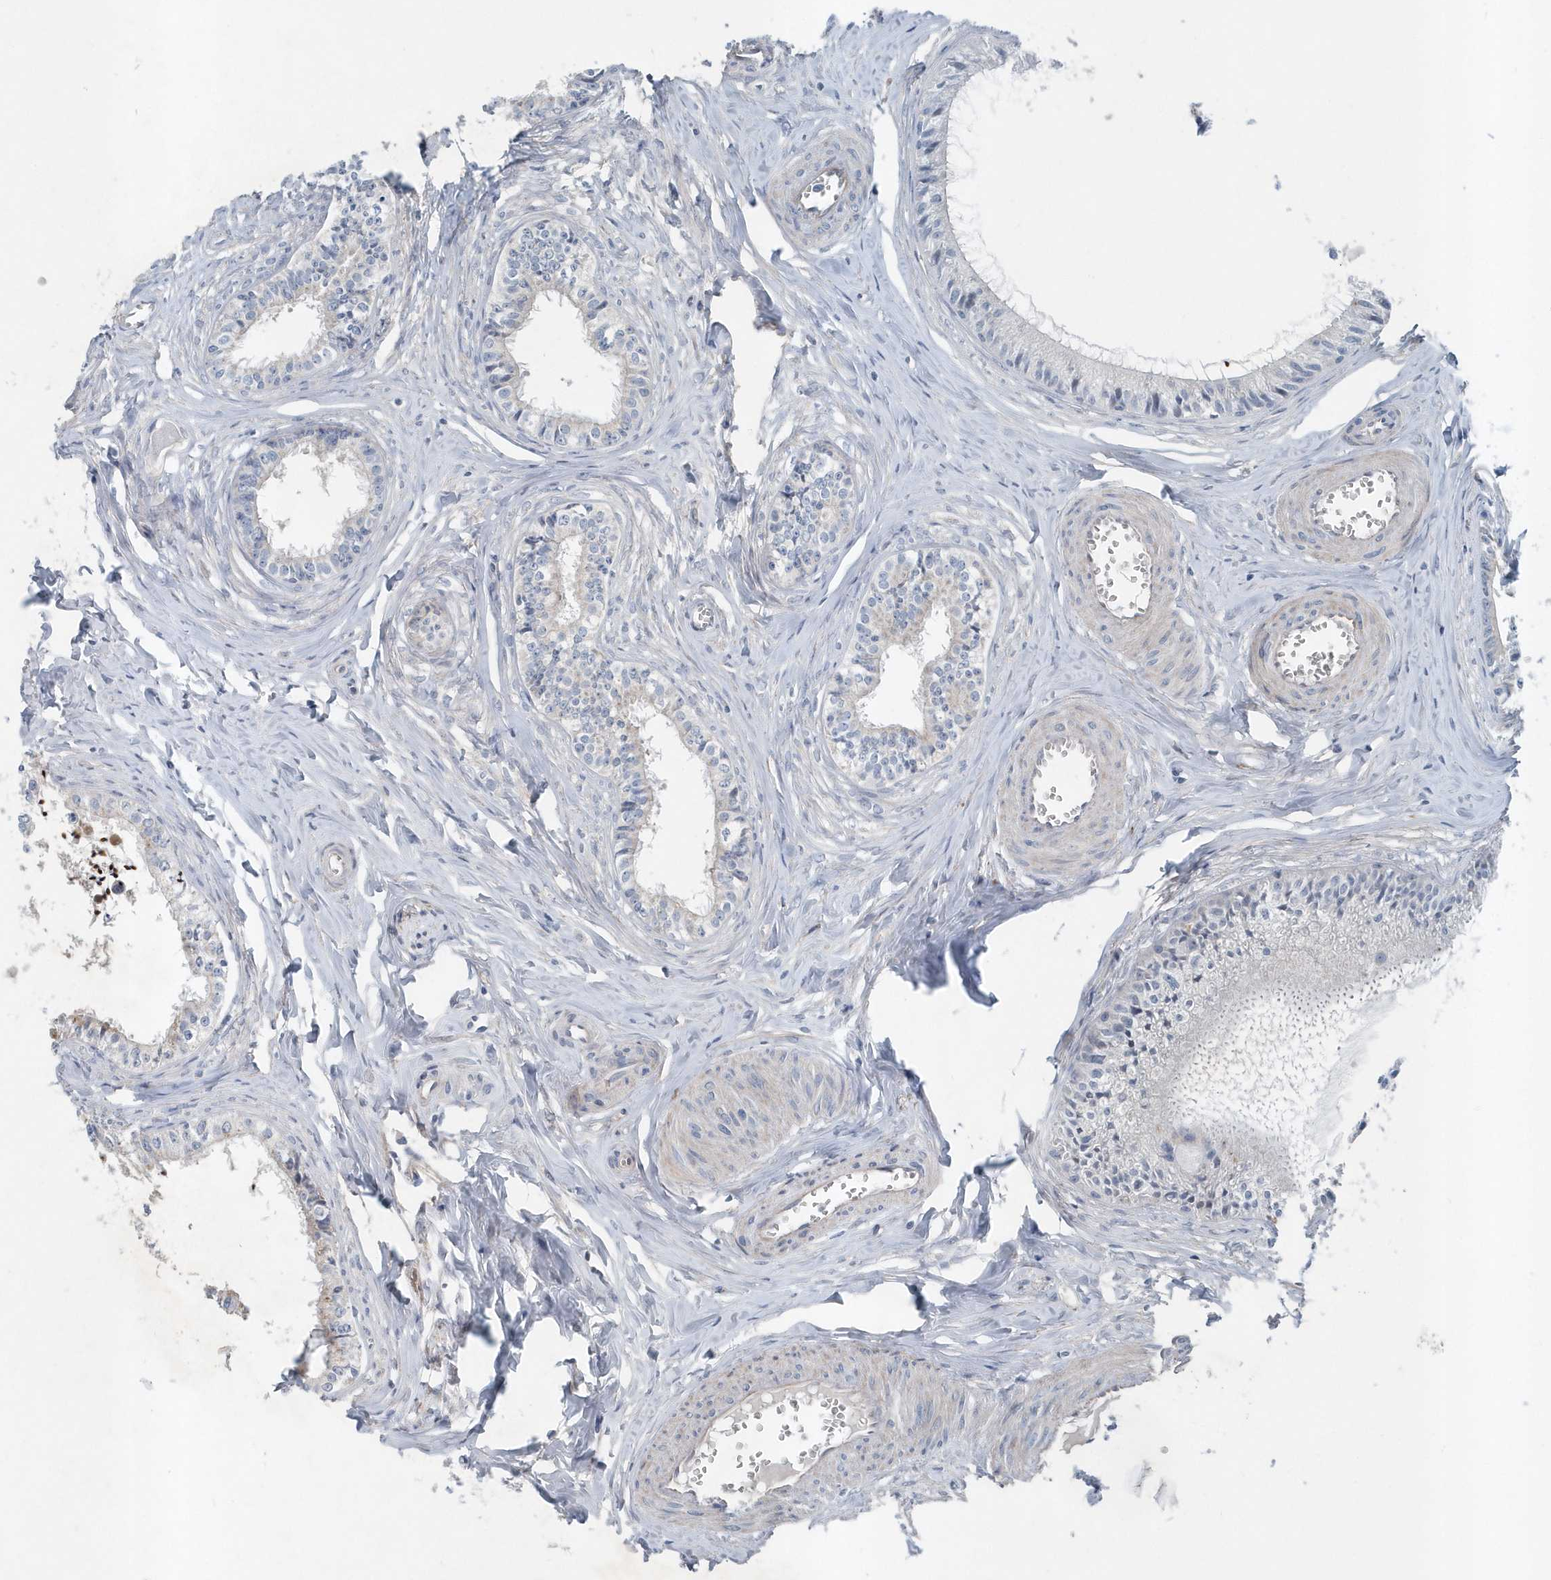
{"staining": {"intensity": "moderate", "quantity": "<25%", "location": "cytoplasmic/membranous"}, "tissue": "epididymis", "cell_type": "Glandular cells", "image_type": "normal", "snomed": [{"axis": "morphology", "description": "Normal tissue, NOS"}, {"axis": "topography", "description": "Epididymis"}], "caption": "Immunohistochemistry (IHC) photomicrograph of benign human epididymis stained for a protein (brown), which demonstrates low levels of moderate cytoplasmic/membranous staining in about <25% of glandular cells.", "gene": "MCC", "patient": {"sex": "male", "age": 36}}